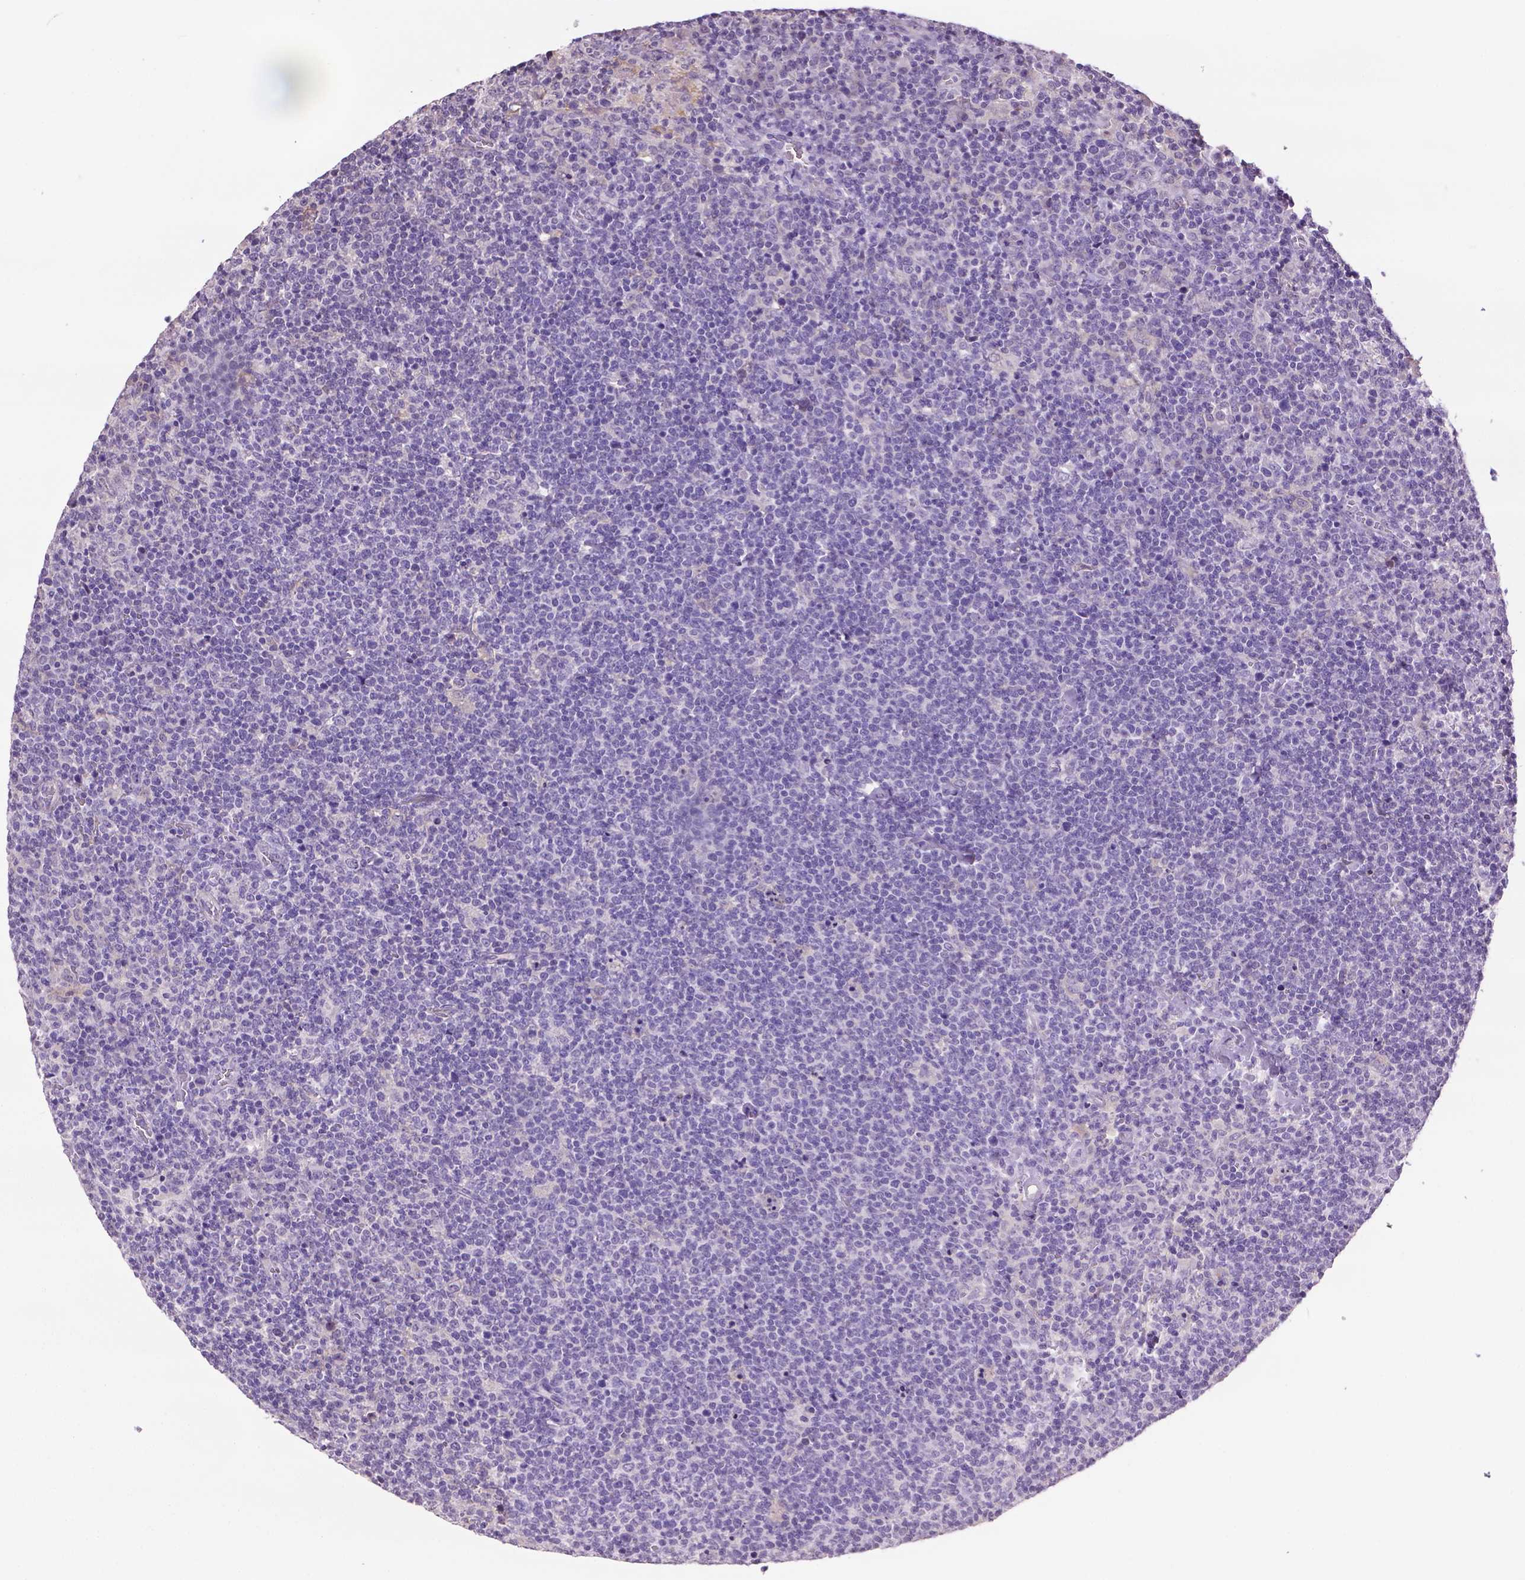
{"staining": {"intensity": "negative", "quantity": "none", "location": "none"}, "tissue": "lymphoma", "cell_type": "Tumor cells", "image_type": "cancer", "snomed": [{"axis": "morphology", "description": "Malignant lymphoma, non-Hodgkin's type, High grade"}, {"axis": "topography", "description": "Lymph node"}], "caption": "An immunohistochemistry micrograph of malignant lymphoma, non-Hodgkin's type (high-grade) is shown. There is no staining in tumor cells of malignant lymphoma, non-Hodgkin's type (high-grade).", "gene": "CPM", "patient": {"sex": "male", "age": 61}}